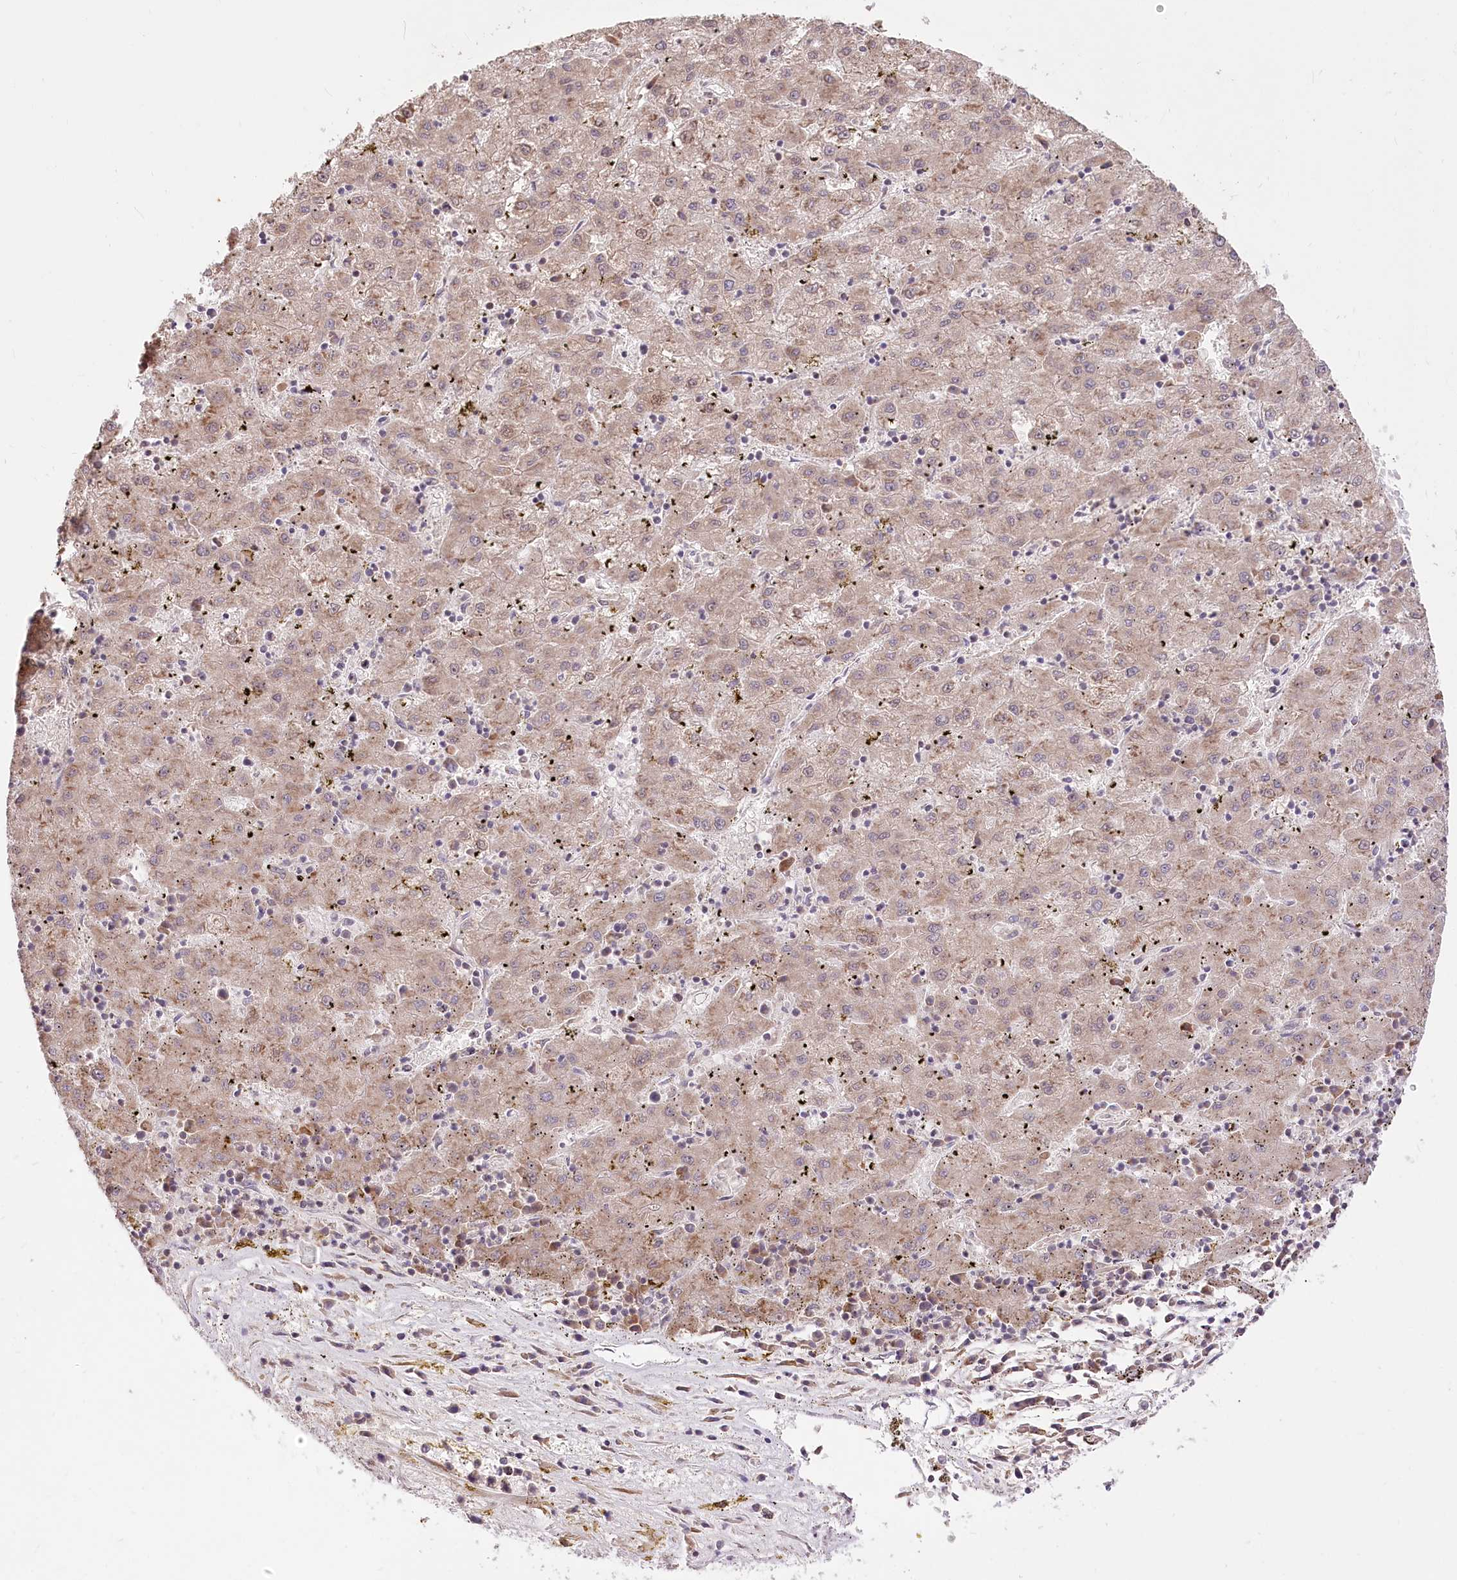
{"staining": {"intensity": "weak", "quantity": ">75%", "location": "cytoplasmic/membranous"}, "tissue": "liver cancer", "cell_type": "Tumor cells", "image_type": "cancer", "snomed": [{"axis": "morphology", "description": "Carcinoma, Hepatocellular, NOS"}, {"axis": "topography", "description": "Liver"}], "caption": "A histopathology image of hepatocellular carcinoma (liver) stained for a protein reveals weak cytoplasmic/membranous brown staining in tumor cells. (brown staining indicates protein expression, while blue staining denotes nuclei).", "gene": "STT3B", "patient": {"sex": "male", "age": 72}}